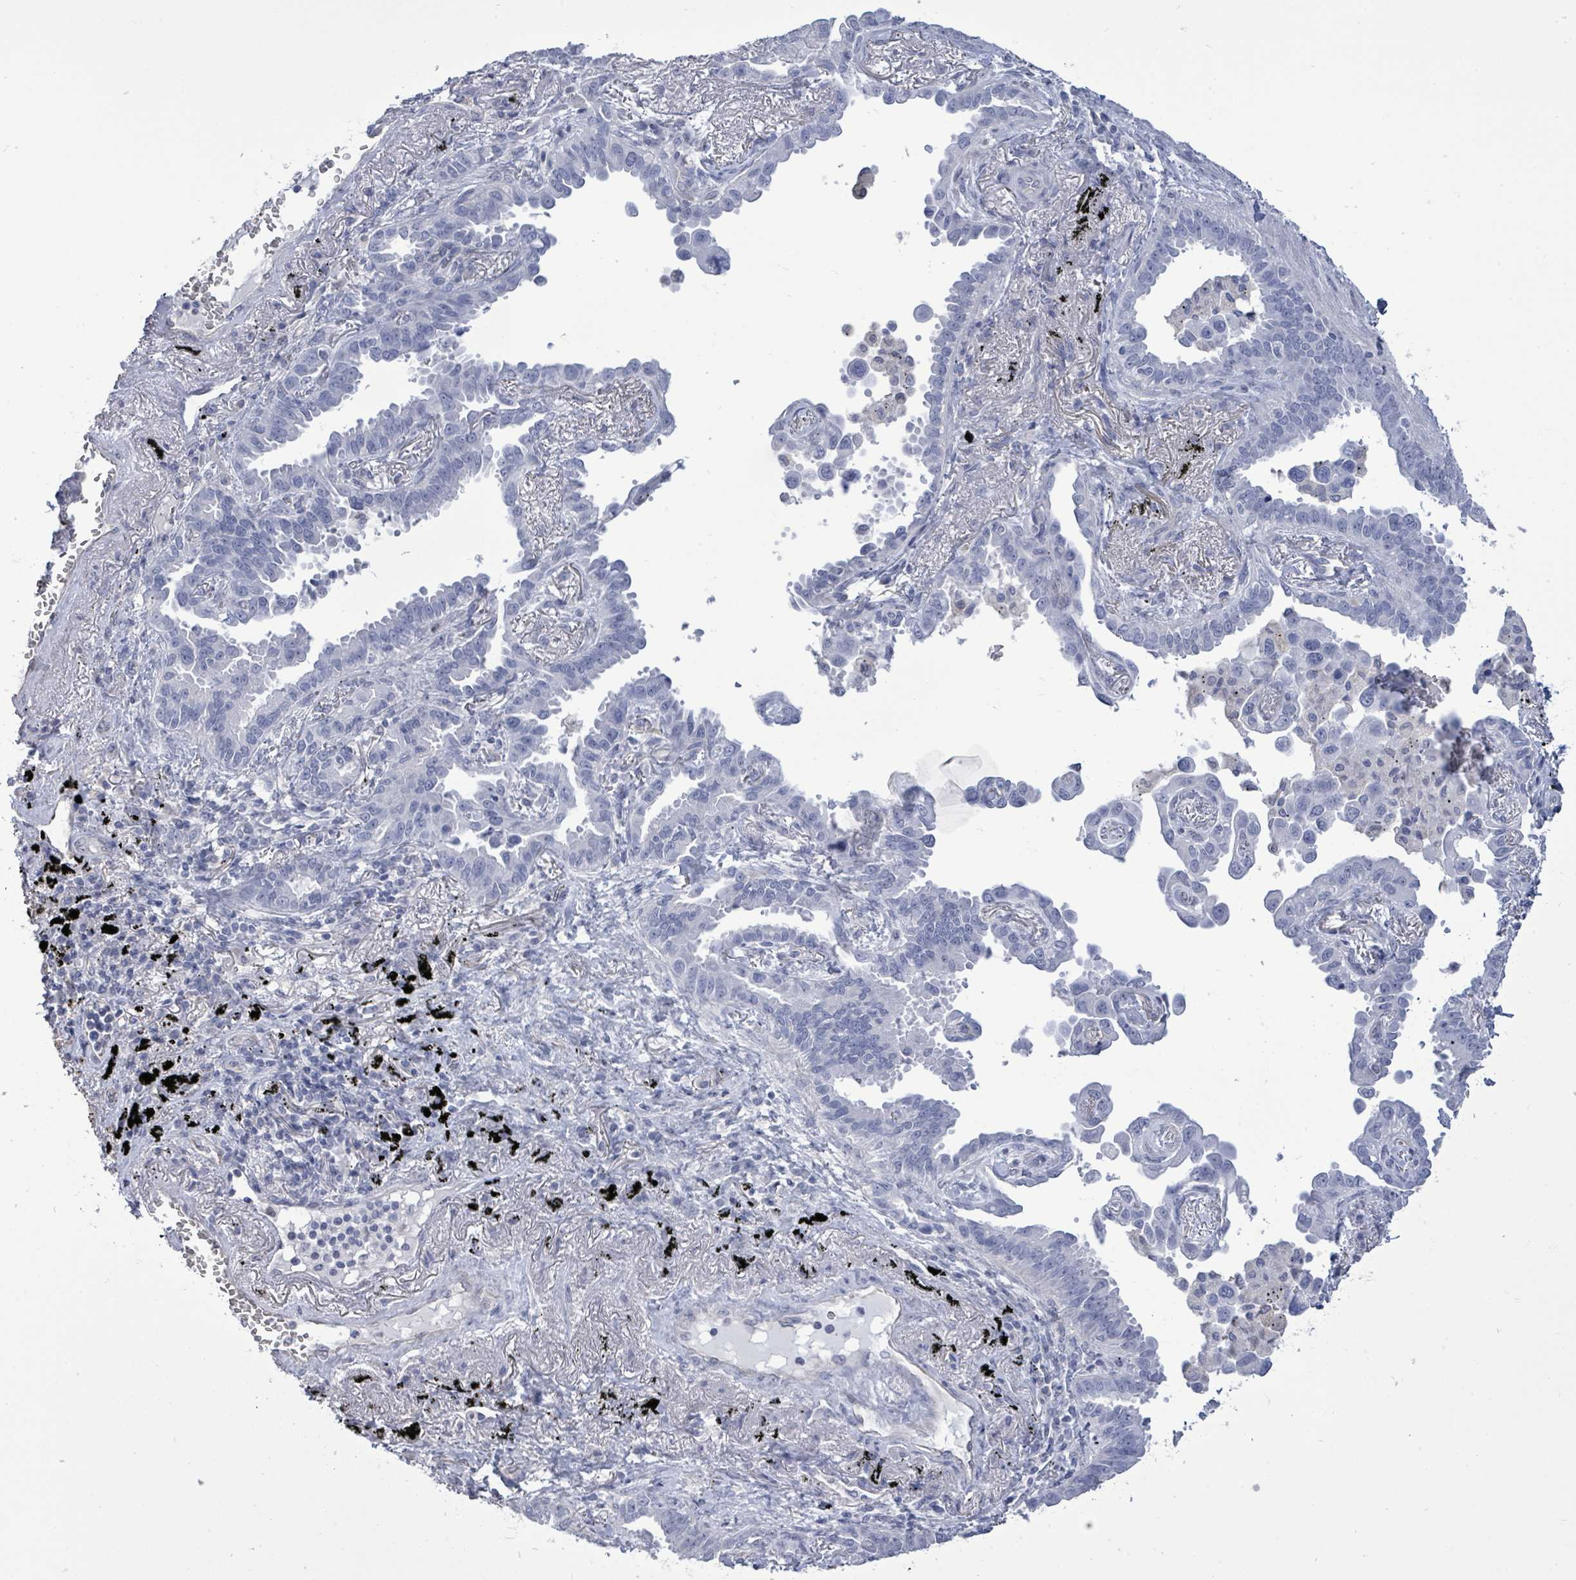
{"staining": {"intensity": "negative", "quantity": "none", "location": "none"}, "tissue": "lung cancer", "cell_type": "Tumor cells", "image_type": "cancer", "snomed": [{"axis": "morphology", "description": "Adenocarcinoma, NOS"}, {"axis": "topography", "description": "Lung"}], "caption": "This is an immunohistochemistry (IHC) histopathology image of lung cancer (adenocarcinoma). There is no staining in tumor cells.", "gene": "CT45A5", "patient": {"sex": "male", "age": 67}}